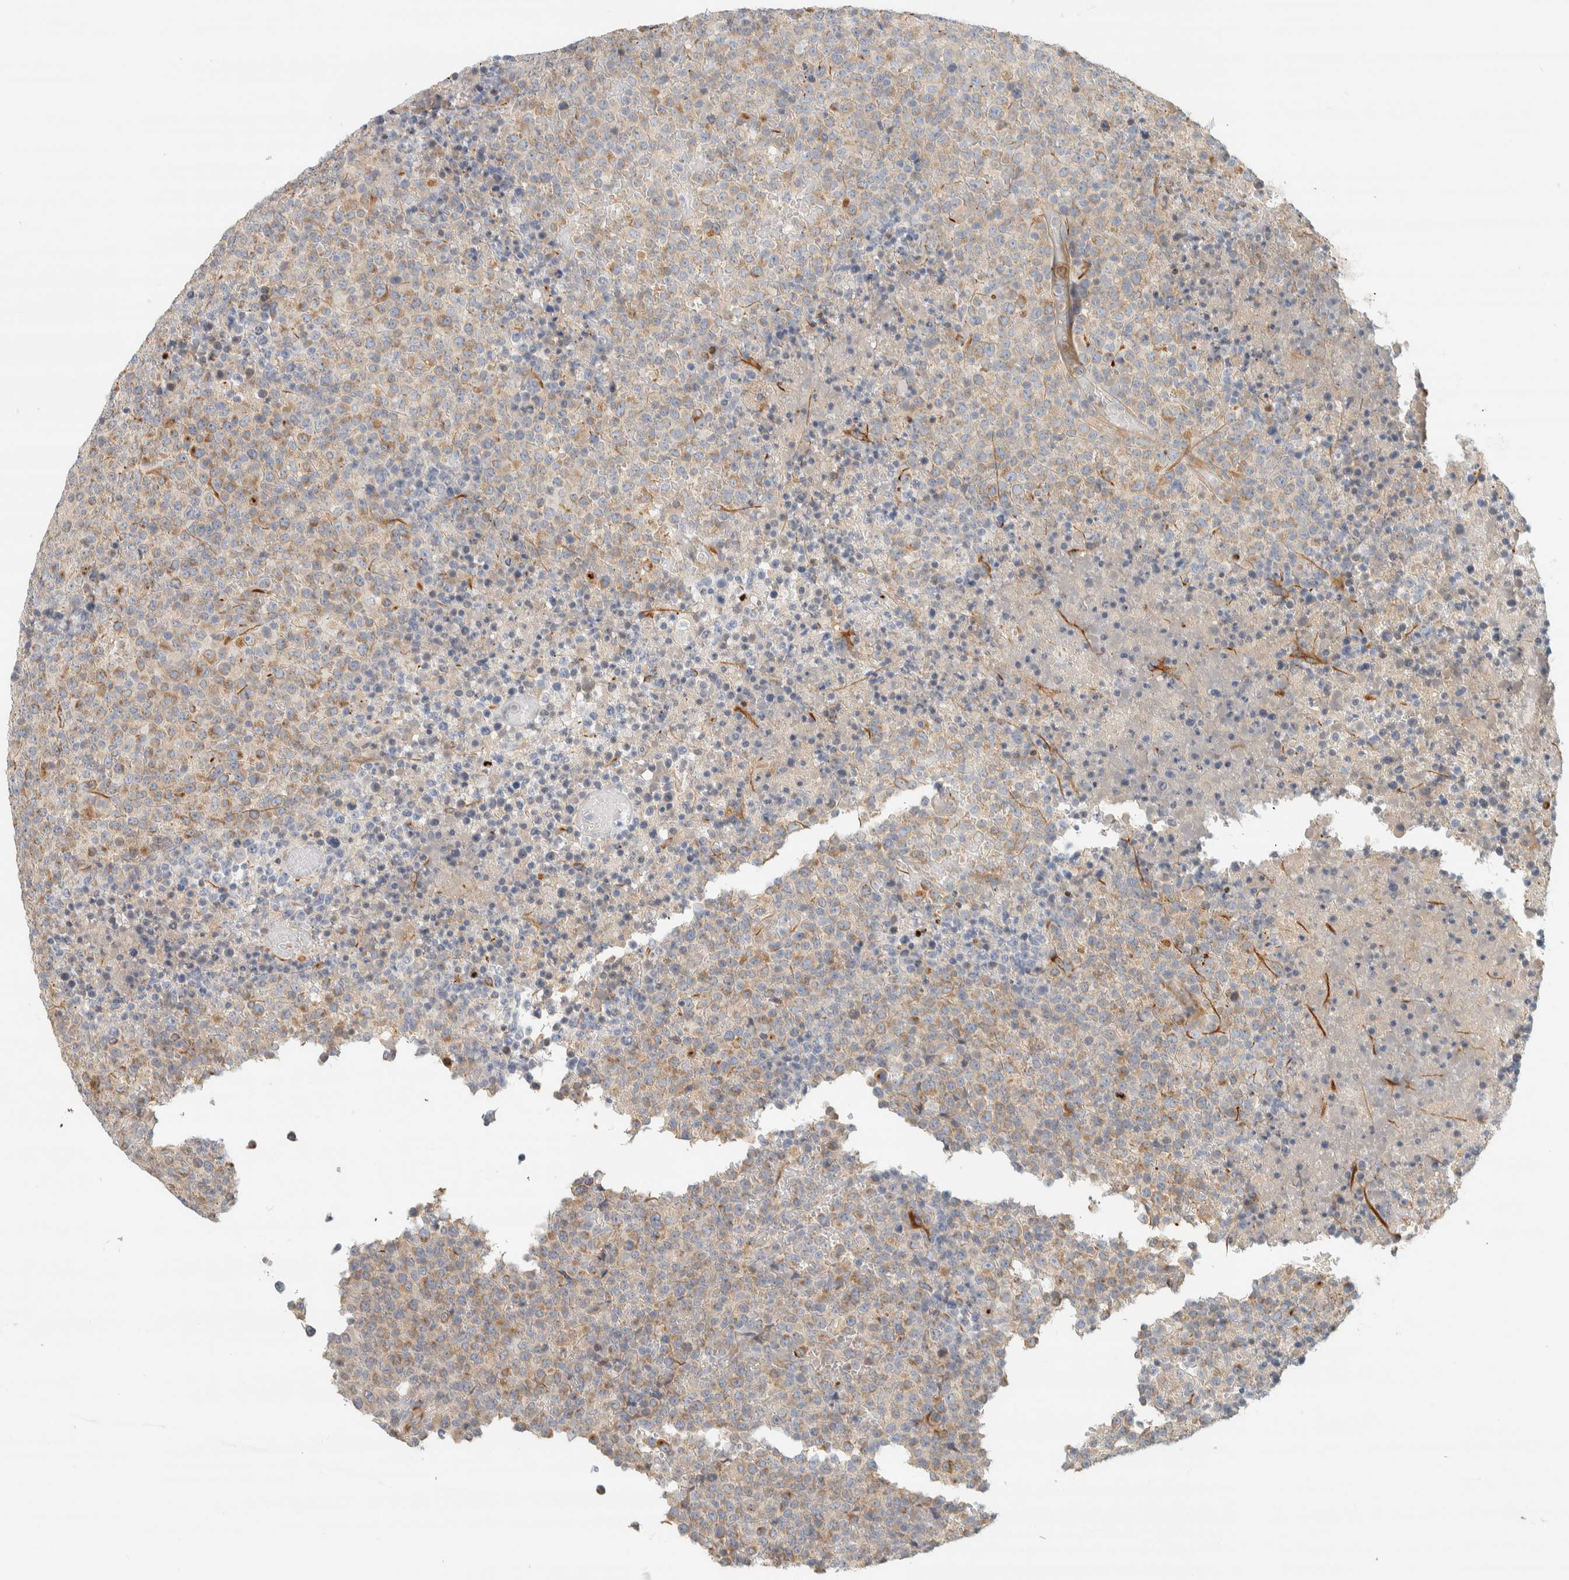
{"staining": {"intensity": "weak", "quantity": "25%-75%", "location": "cytoplasmic/membranous"}, "tissue": "lymphoma", "cell_type": "Tumor cells", "image_type": "cancer", "snomed": [{"axis": "morphology", "description": "Malignant lymphoma, non-Hodgkin's type, High grade"}, {"axis": "topography", "description": "Lymph node"}], "caption": "Human lymphoma stained with a brown dye reveals weak cytoplasmic/membranous positive expression in about 25%-75% of tumor cells.", "gene": "CDR2", "patient": {"sex": "male", "age": 13}}